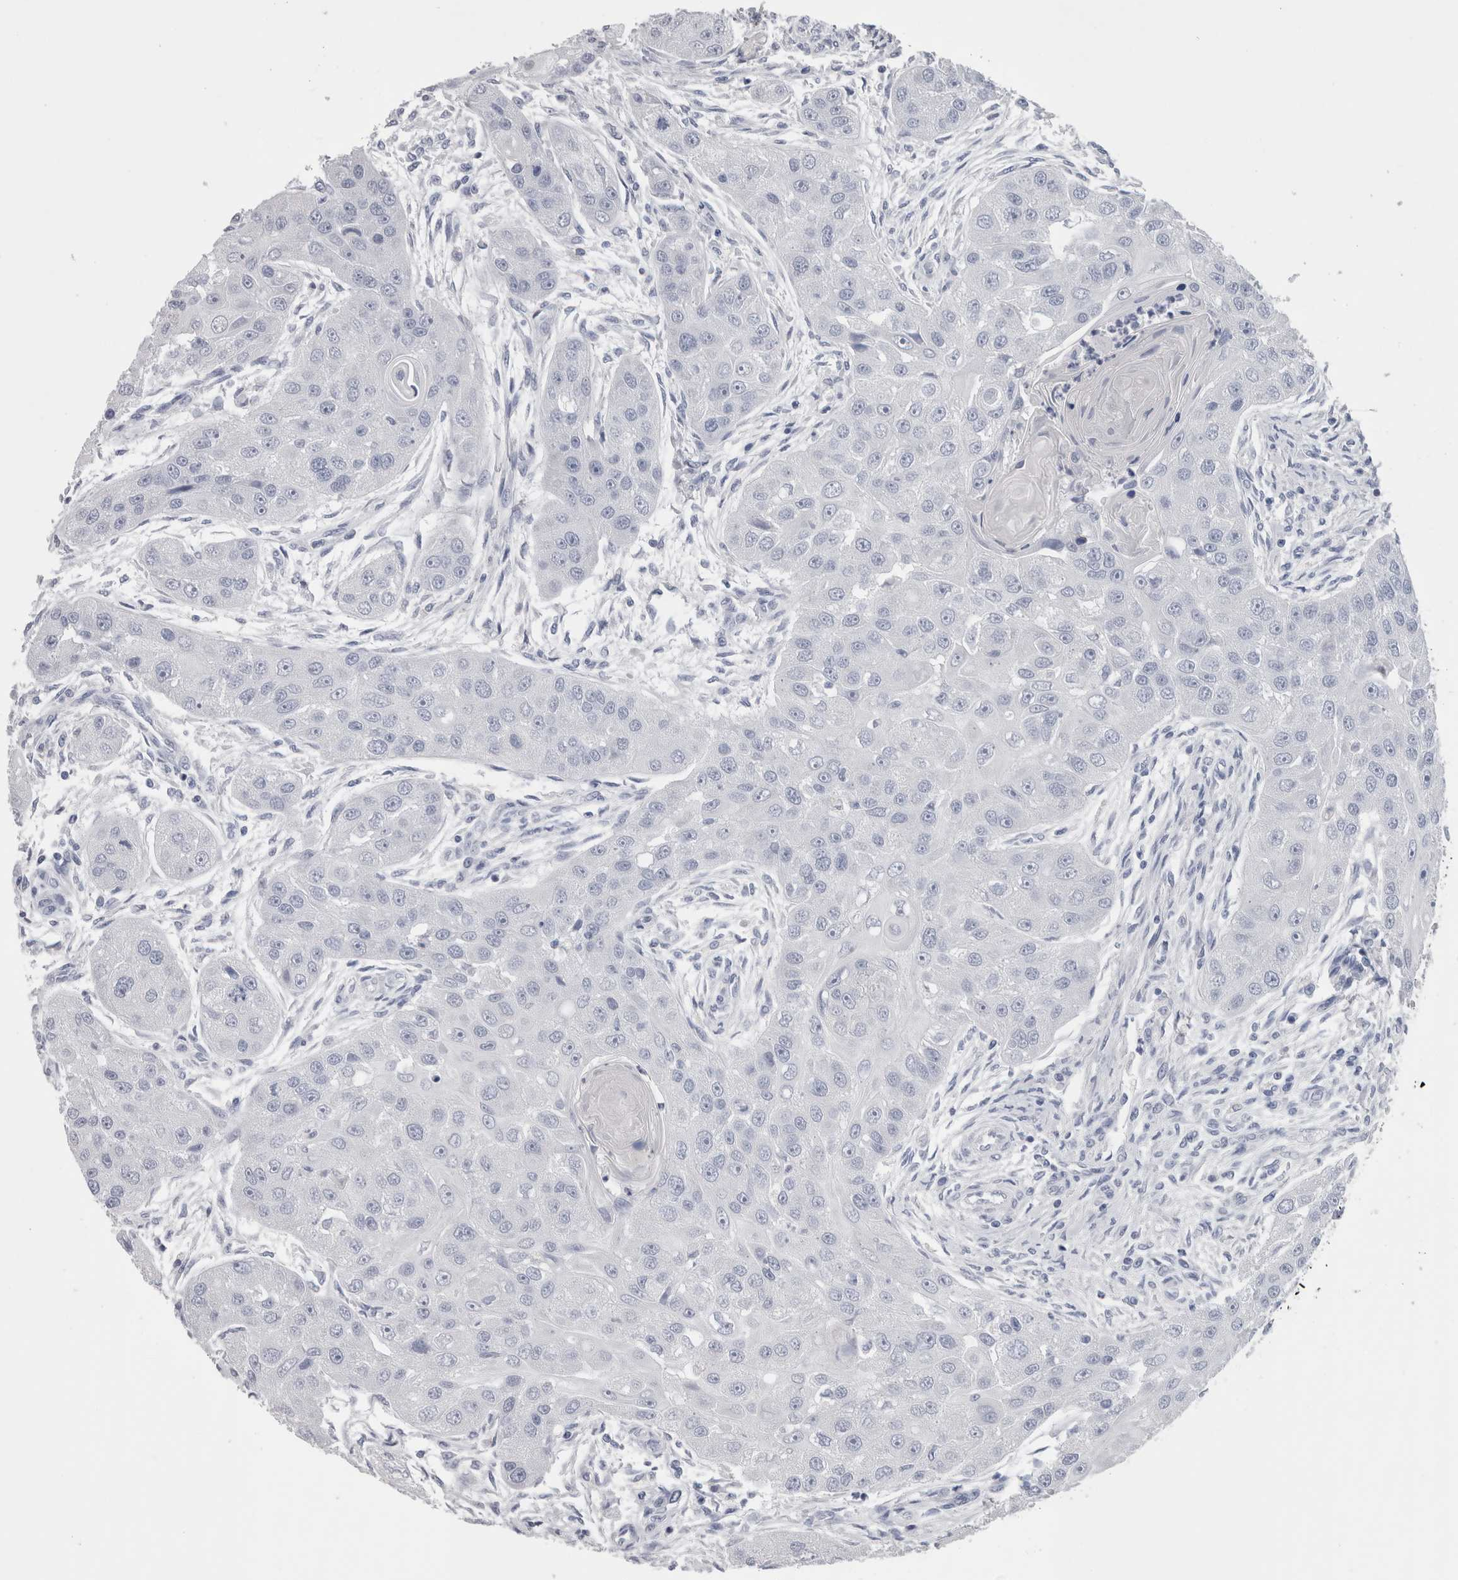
{"staining": {"intensity": "negative", "quantity": "none", "location": "none"}, "tissue": "head and neck cancer", "cell_type": "Tumor cells", "image_type": "cancer", "snomed": [{"axis": "morphology", "description": "Normal tissue, NOS"}, {"axis": "morphology", "description": "Squamous cell carcinoma, NOS"}, {"axis": "topography", "description": "Skeletal muscle"}, {"axis": "topography", "description": "Head-Neck"}], "caption": "This is an immunohistochemistry (IHC) image of head and neck squamous cell carcinoma. There is no positivity in tumor cells.", "gene": "CA8", "patient": {"sex": "male", "age": 51}}